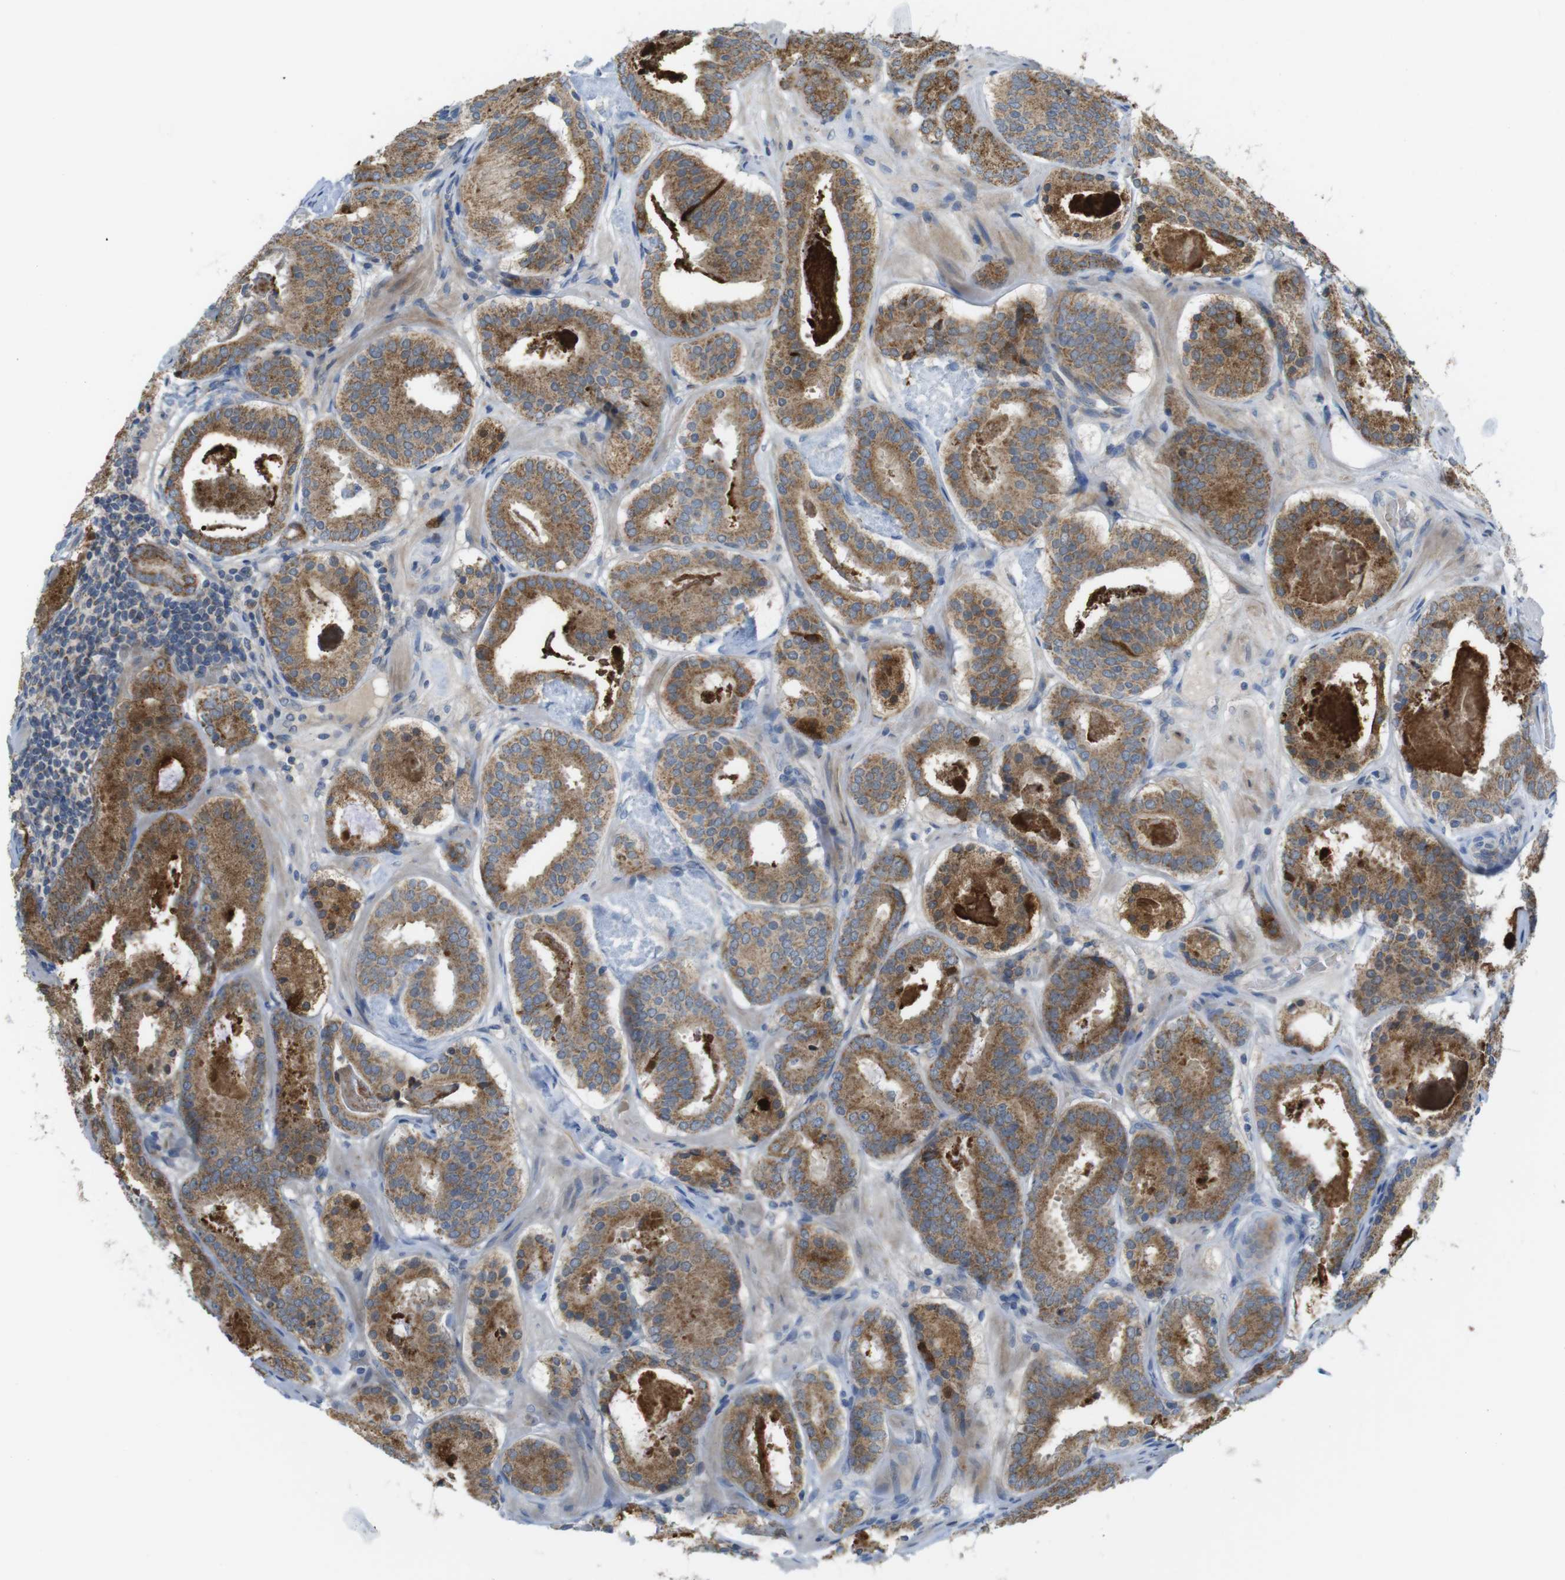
{"staining": {"intensity": "moderate", "quantity": ">75%", "location": "cytoplasmic/membranous"}, "tissue": "prostate cancer", "cell_type": "Tumor cells", "image_type": "cancer", "snomed": [{"axis": "morphology", "description": "Adenocarcinoma, Low grade"}, {"axis": "topography", "description": "Prostate"}], "caption": "Protein expression by immunohistochemistry (IHC) exhibits moderate cytoplasmic/membranous positivity in approximately >75% of tumor cells in prostate cancer. (DAB (3,3'-diaminobenzidine) = brown stain, brightfield microscopy at high magnification).", "gene": "MARCHF1", "patient": {"sex": "male", "age": 69}}